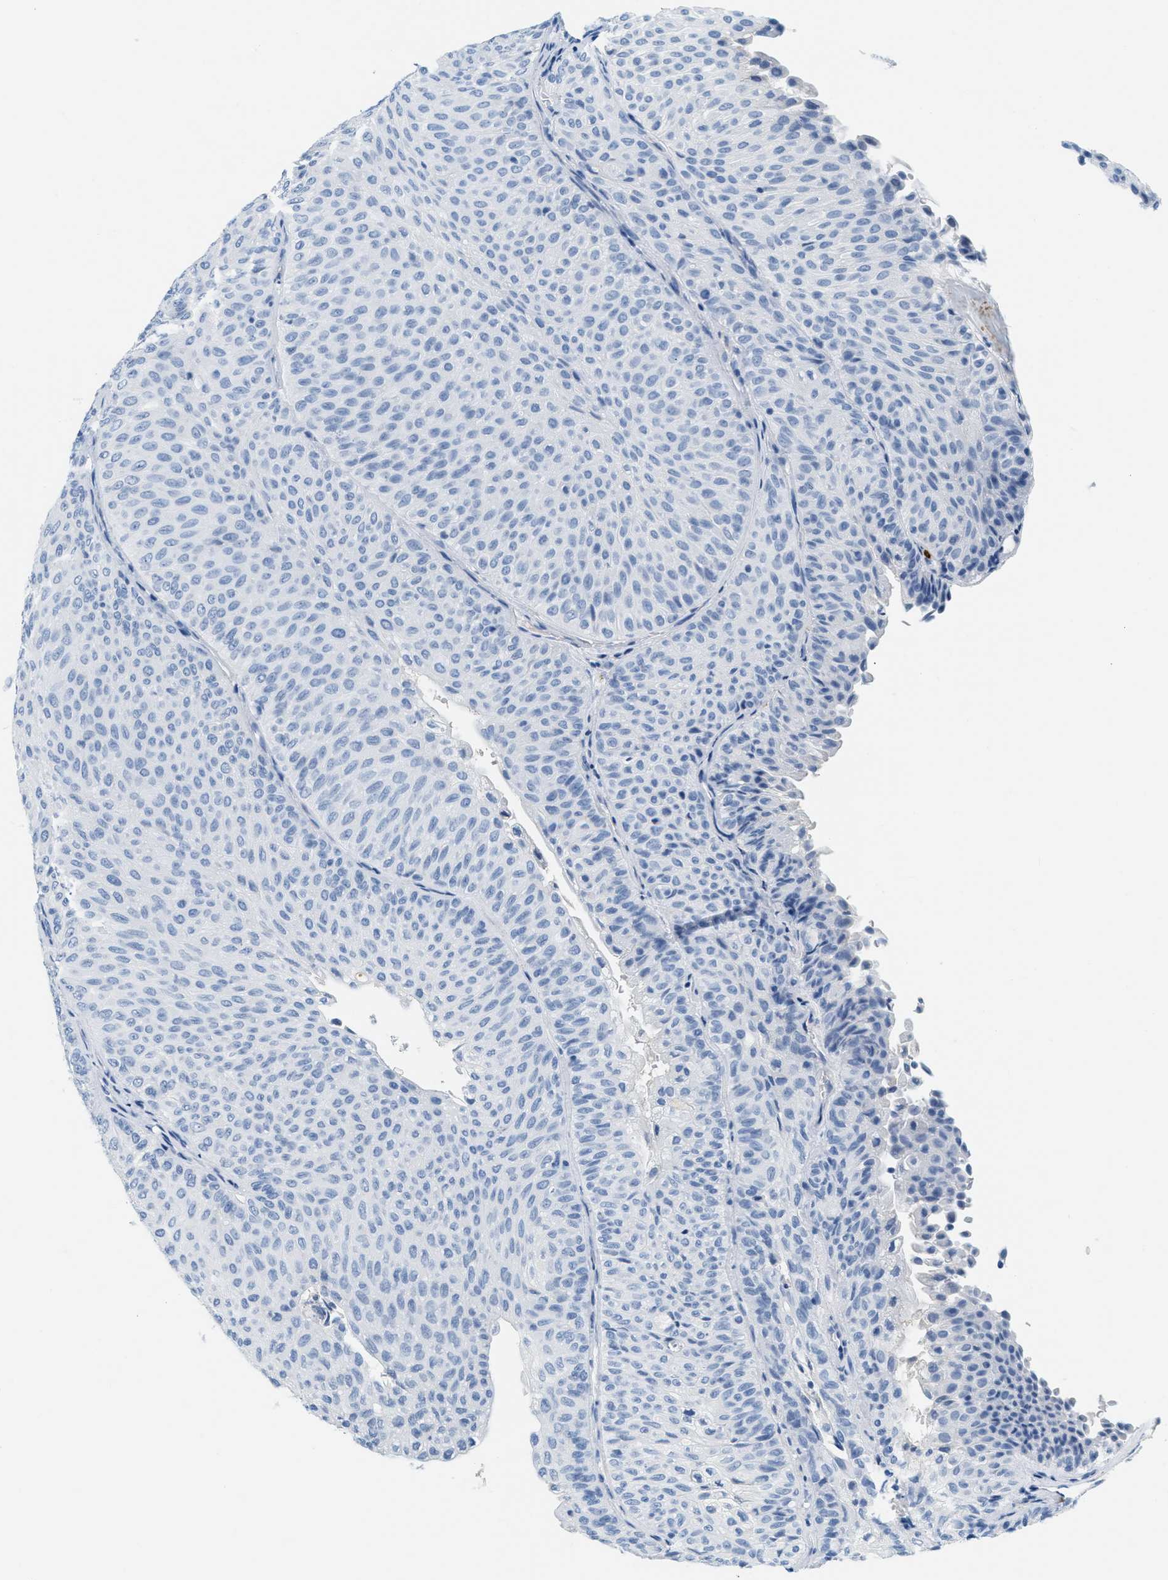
{"staining": {"intensity": "negative", "quantity": "none", "location": "none"}, "tissue": "urothelial cancer", "cell_type": "Tumor cells", "image_type": "cancer", "snomed": [{"axis": "morphology", "description": "Urothelial carcinoma, Low grade"}, {"axis": "topography", "description": "Urinary bladder"}], "caption": "This is an IHC histopathology image of urothelial carcinoma (low-grade). There is no positivity in tumor cells.", "gene": "LCN2", "patient": {"sex": "male", "age": 78}}